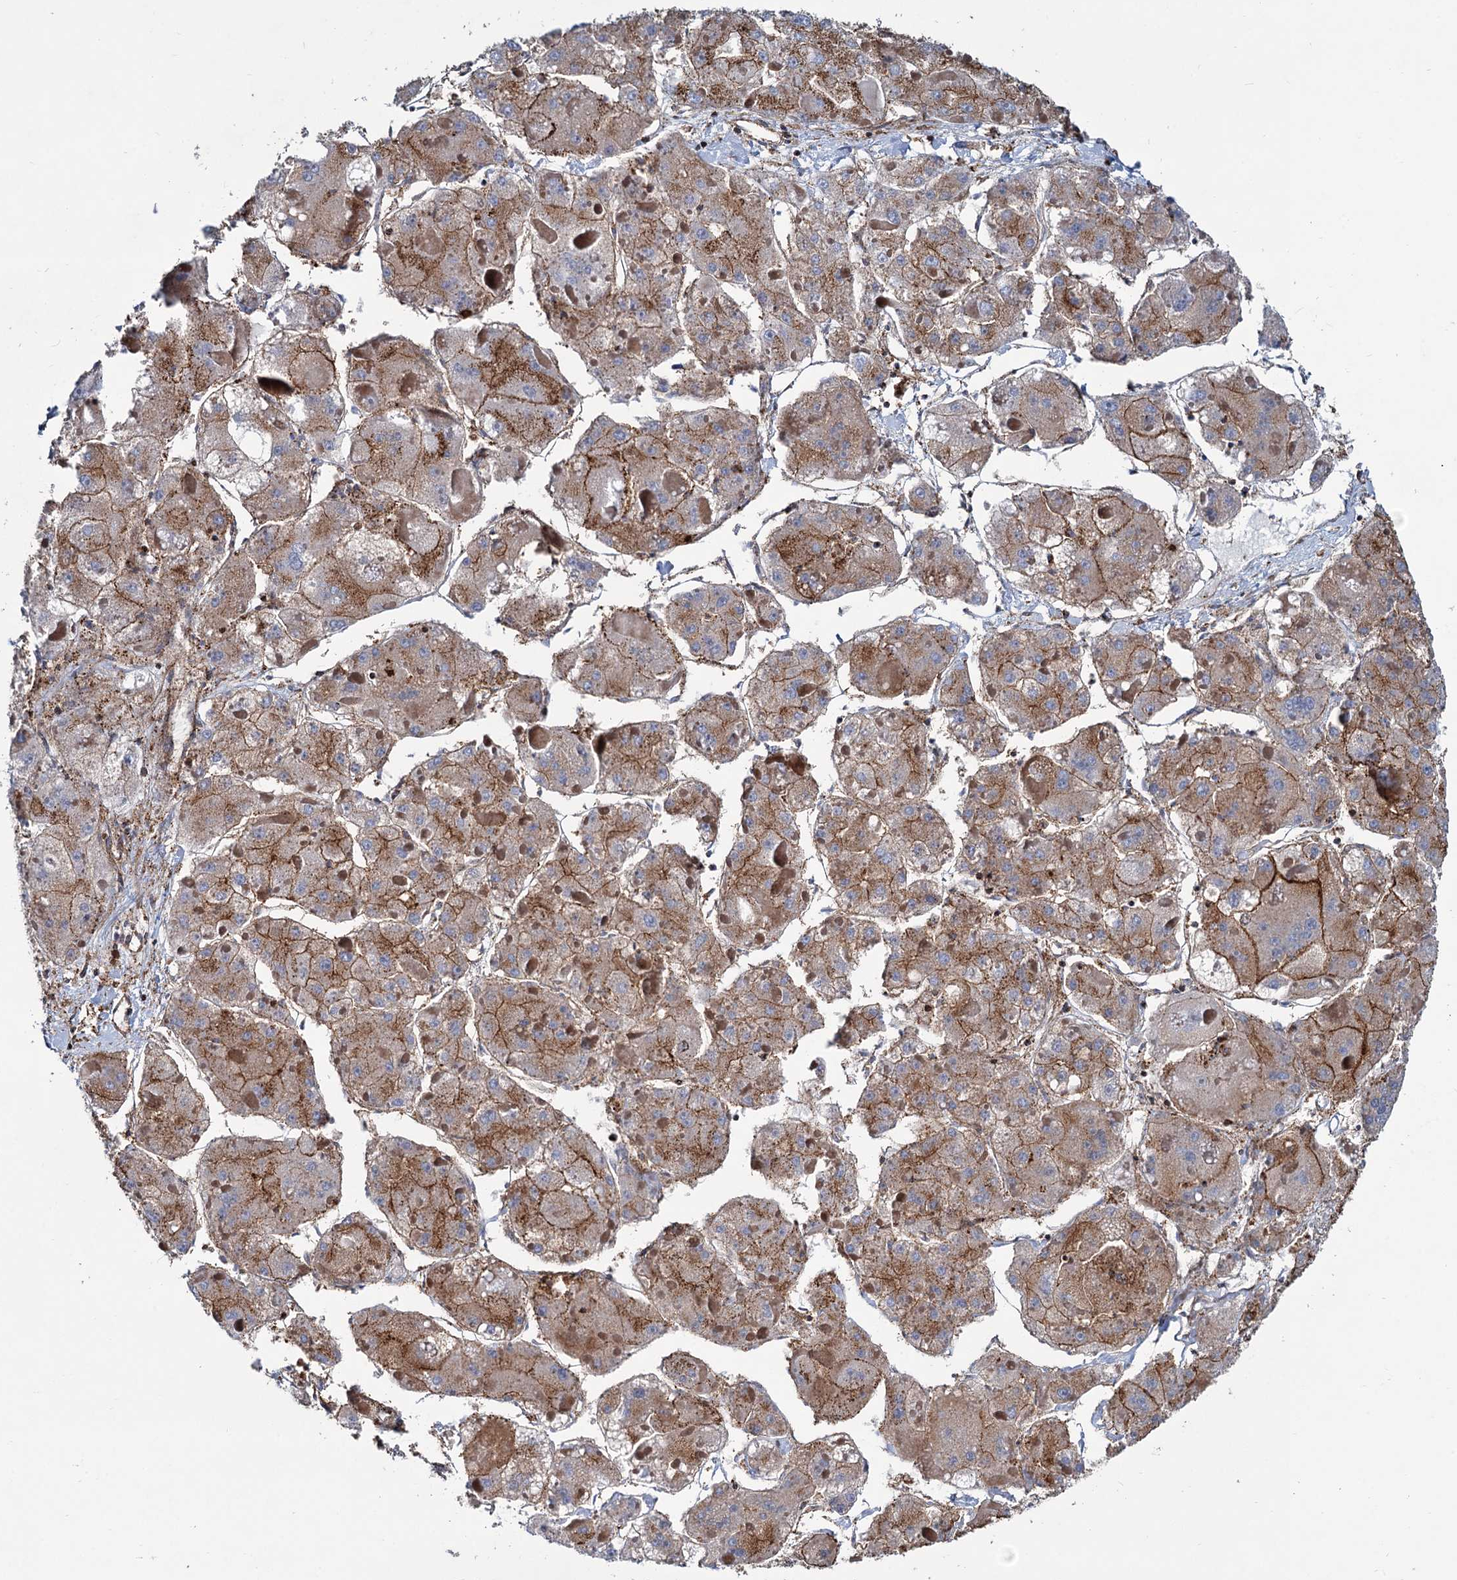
{"staining": {"intensity": "moderate", "quantity": ">75%", "location": "cytoplasmic/membranous"}, "tissue": "liver cancer", "cell_type": "Tumor cells", "image_type": "cancer", "snomed": [{"axis": "morphology", "description": "Carcinoma, Hepatocellular, NOS"}, {"axis": "topography", "description": "Liver"}], "caption": "Immunohistochemical staining of liver cancer reveals moderate cytoplasmic/membranous protein expression in about >75% of tumor cells.", "gene": "PSEN1", "patient": {"sex": "female", "age": 73}}